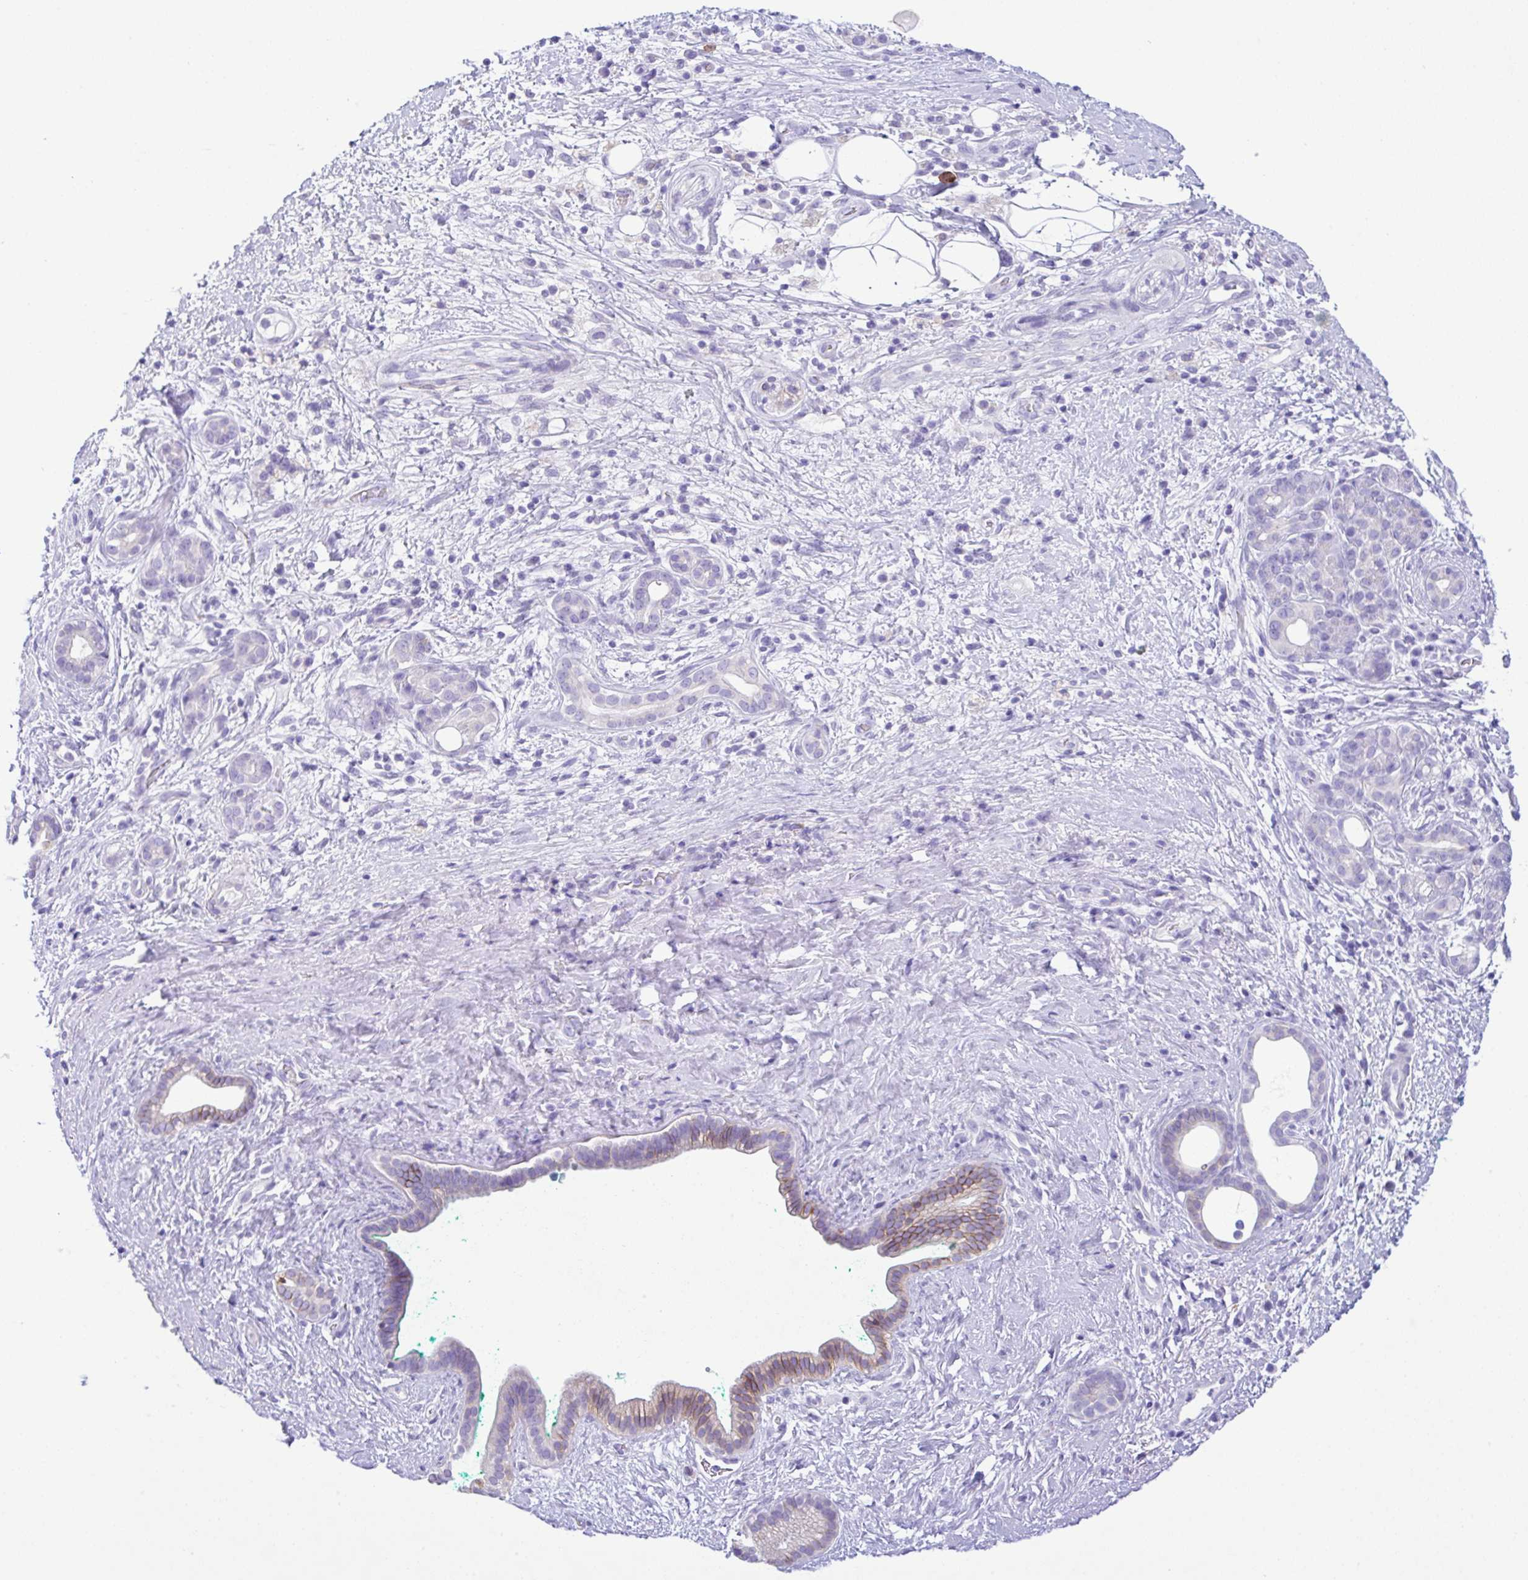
{"staining": {"intensity": "negative", "quantity": "none", "location": "none"}, "tissue": "pancreatic cancer", "cell_type": "Tumor cells", "image_type": "cancer", "snomed": [{"axis": "morphology", "description": "Adenocarcinoma, NOS"}, {"axis": "topography", "description": "Pancreas"}], "caption": "Immunohistochemical staining of human pancreatic cancer displays no significant staining in tumor cells.", "gene": "RRM2", "patient": {"sex": "male", "age": 78}}